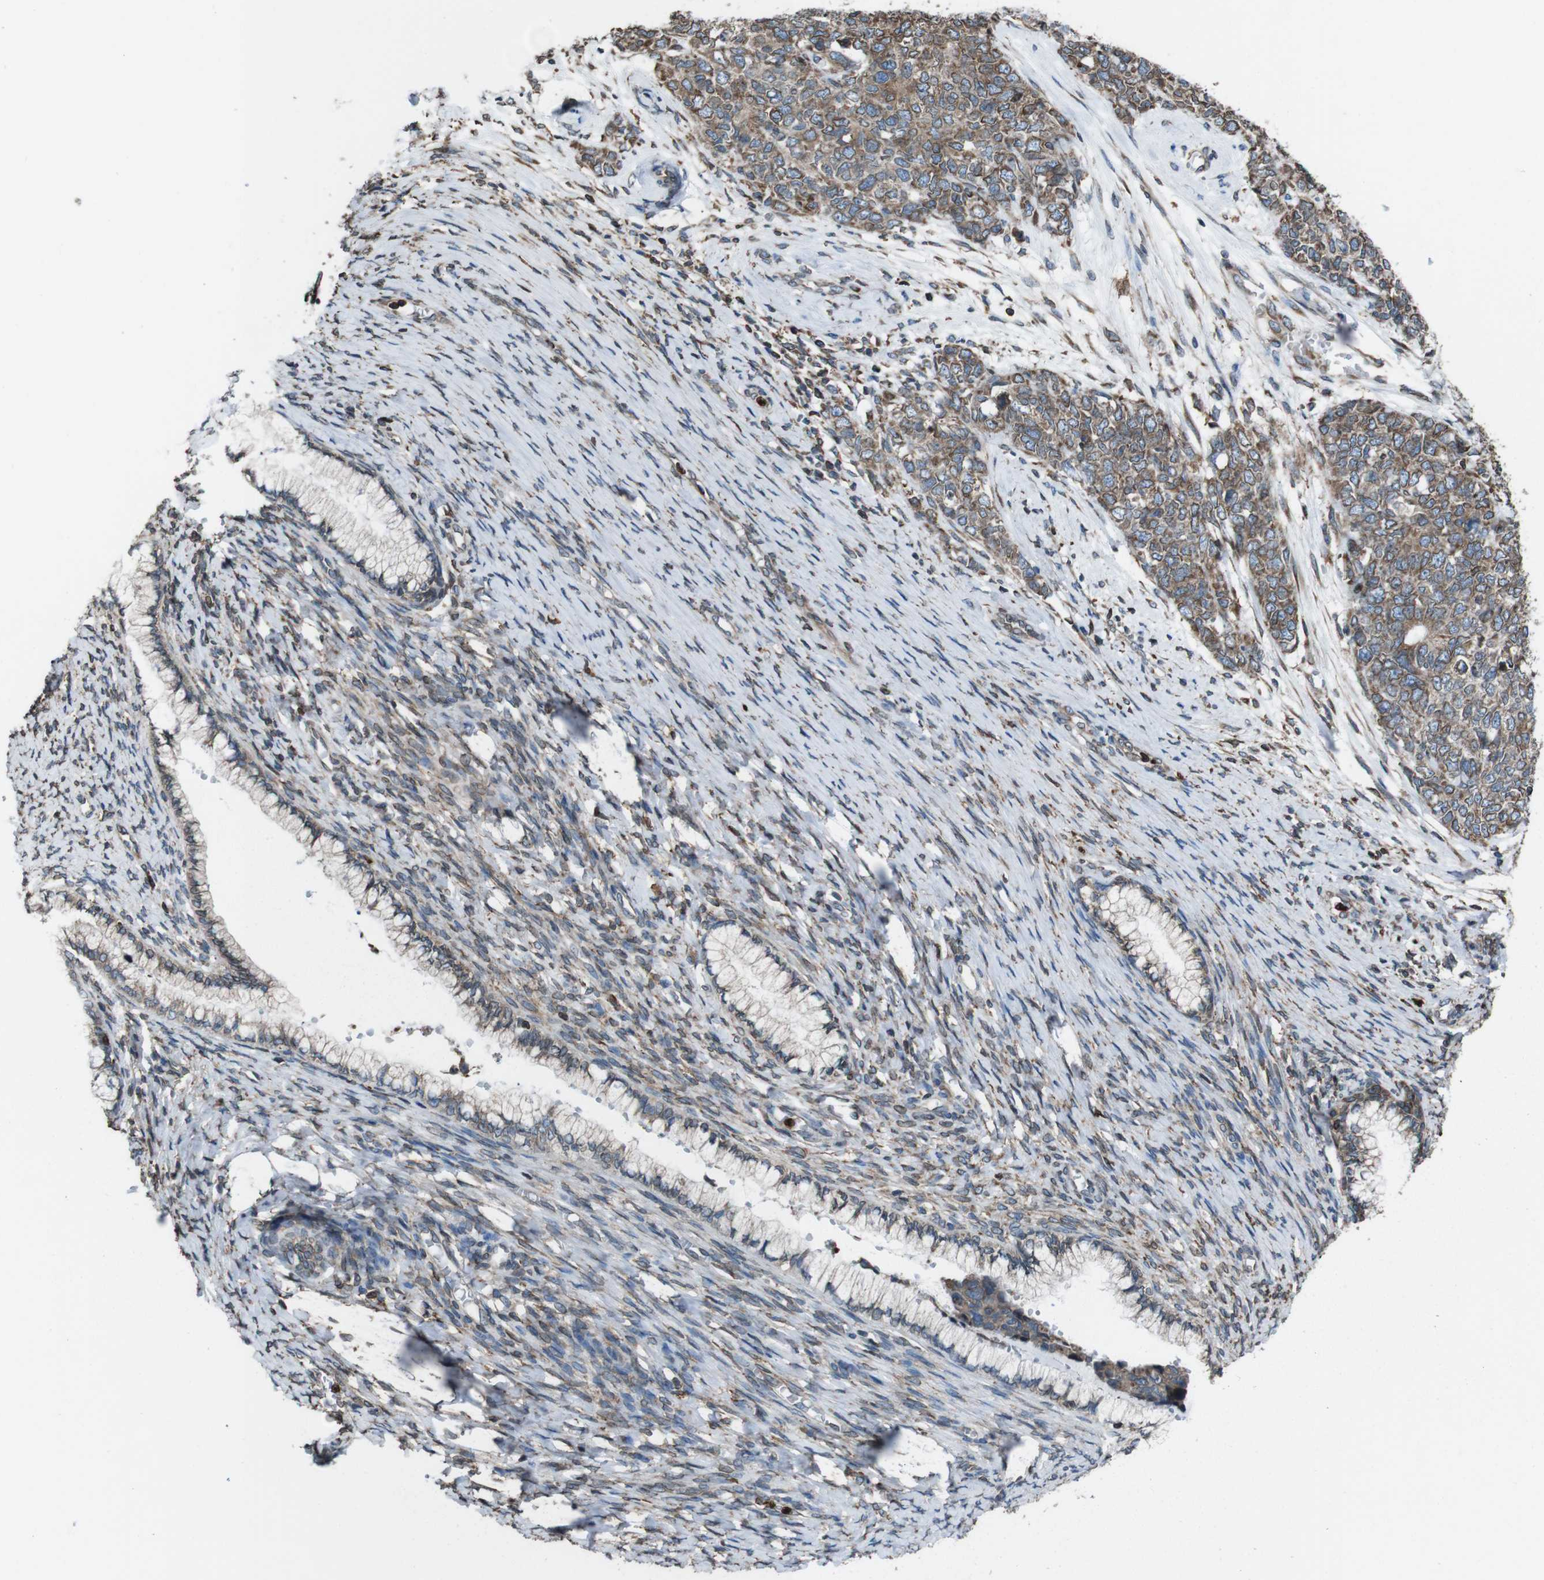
{"staining": {"intensity": "moderate", "quantity": ">75%", "location": "cytoplasmic/membranous"}, "tissue": "cervical cancer", "cell_type": "Tumor cells", "image_type": "cancer", "snomed": [{"axis": "morphology", "description": "Squamous cell carcinoma, NOS"}, {"axis": "topography", "description": "Cervix"}], "caption": "Human squamous cell carcinoma (cervical) stained with a brown dye exhibits moderate cytoplasmic/membranous positive positivity in about >75% of tumor cells.", "gene": "APMAP", "patient": {"sex": "female", "age": 63}}